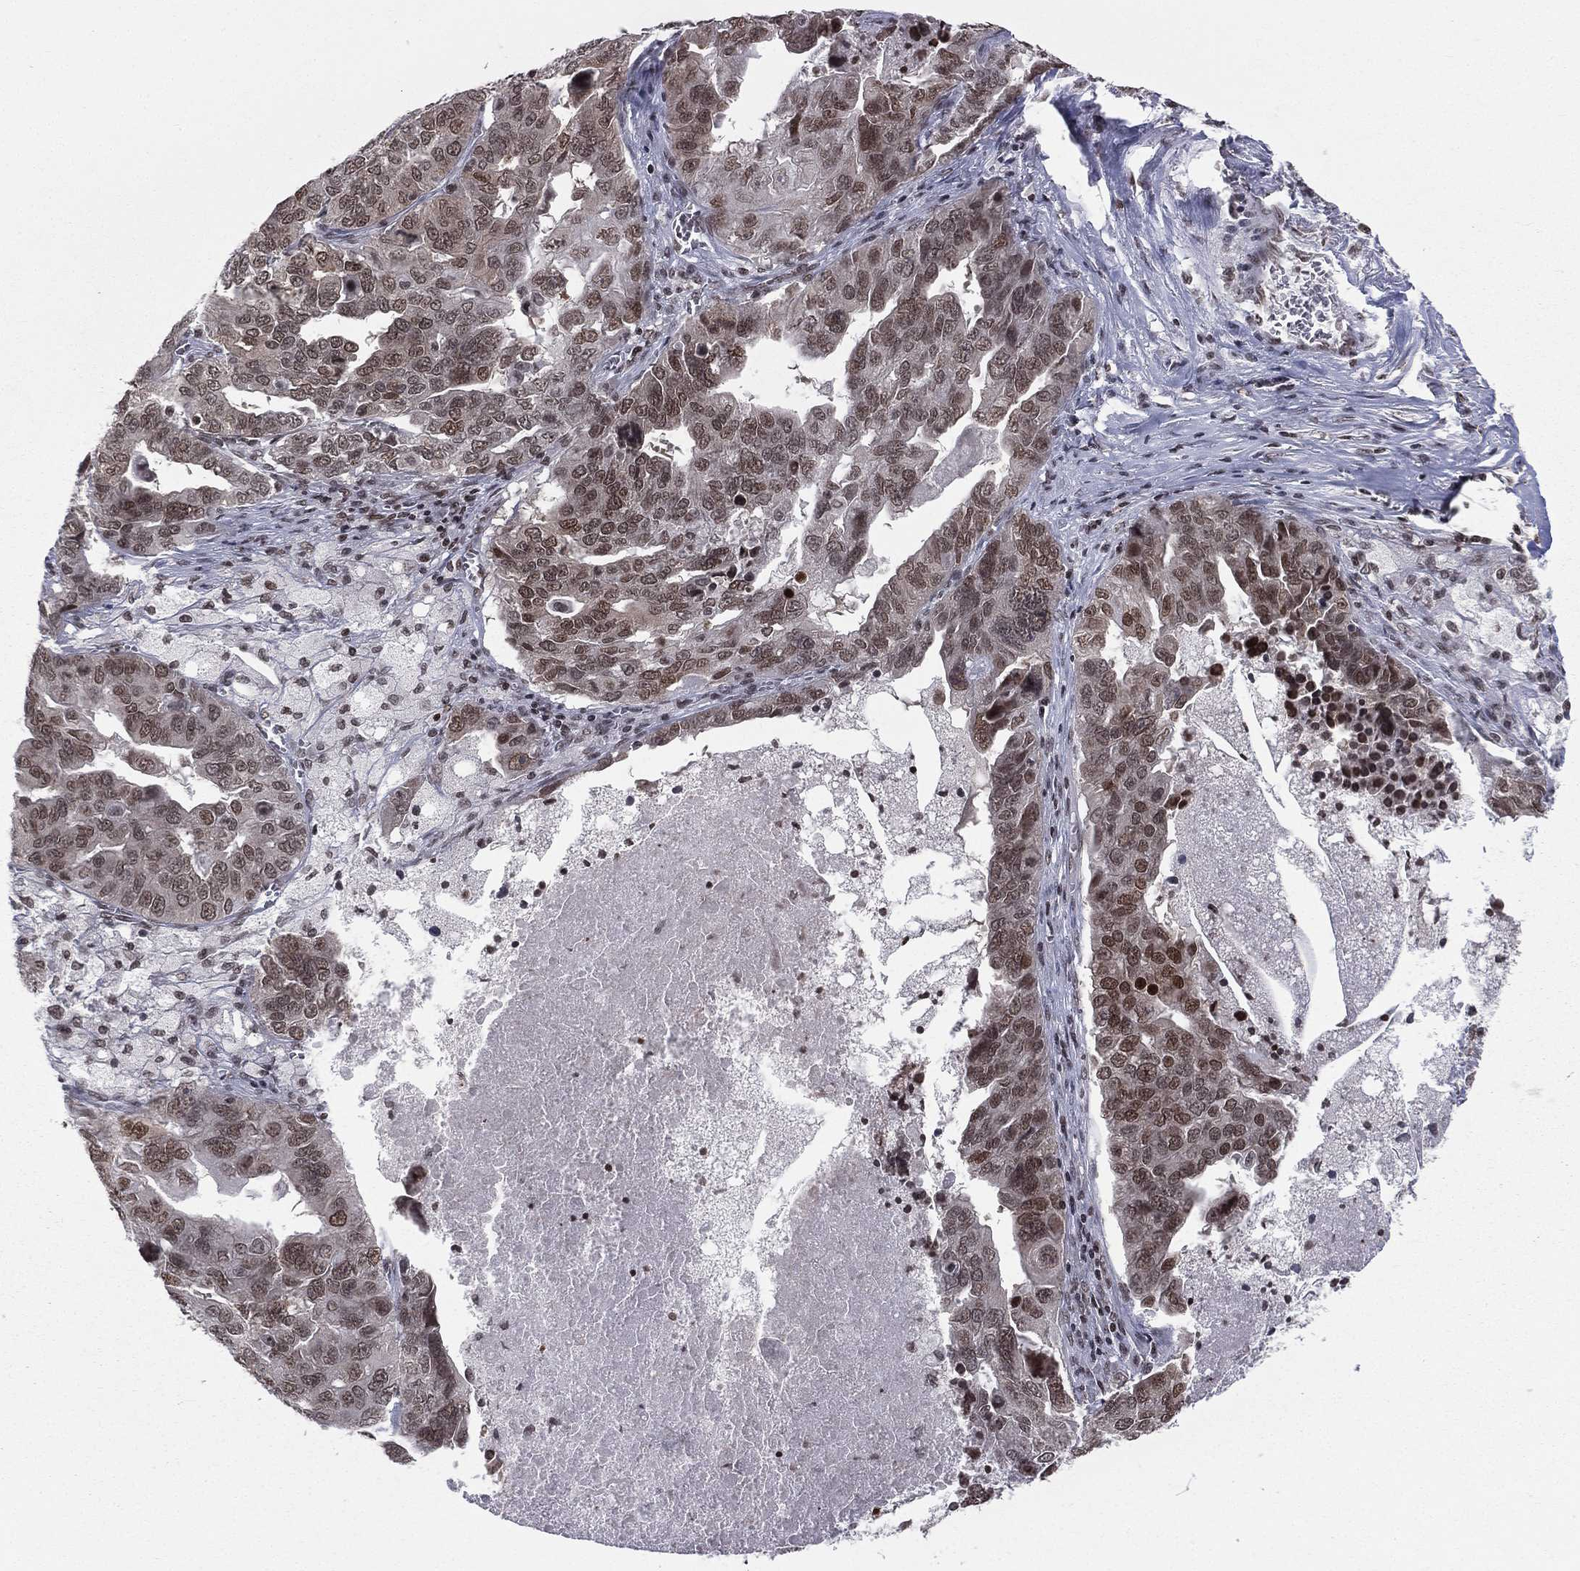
{"staining": {"intensity": "moderate", "quantity": ">75%", "location": "nuclear"}, "tissue": "ovarian cancer", "cell_type": "Tumor cells", "image_type": "cancer", "snomed": [{"axis": "morphology", "description": "Carcinoma, endometroid"}, {"axis": "topography", "description": "Soft tissue"}, {"axis": "topography", "description": "Ovary"}], "caption": "Human ovarian endometroid carcinoma stained for a protein (brown) demonstrates moderate nuclear positive expression in about >75% of tumor cells.", "gene": "RFX7", "patient": {"sex": "female", "age": 52}}